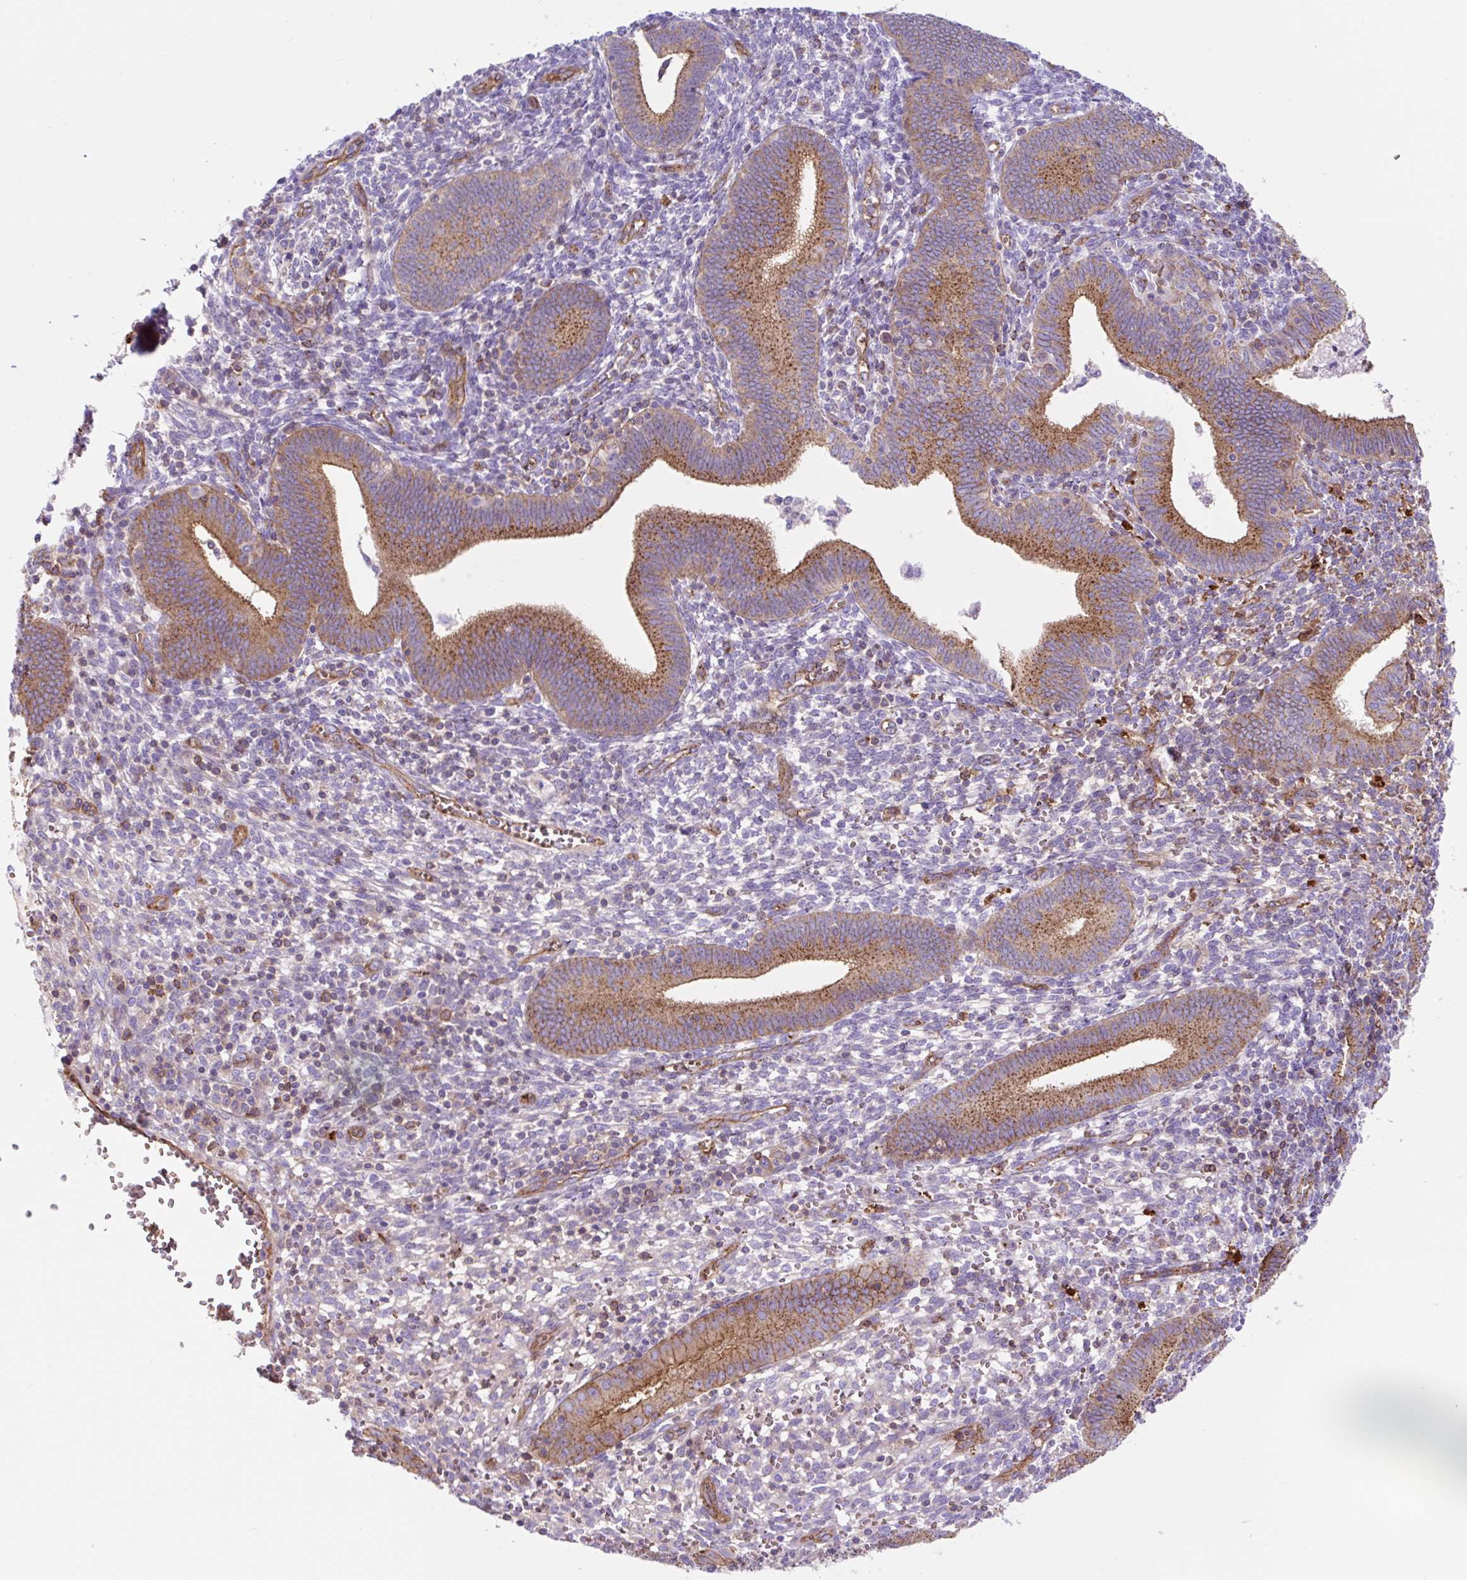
{"staining": {"intensity": "strong", "quantity": "<25%", "location": "cytoplasmic/membranous"}, "tissue": "endometrium", "cell_type": "Cells in endometrial stroma", "image_type": "normal", "snomed": [{"axis": "morphology", "description": "Normal tissue, NOS"}, {"axis": "topography", "description": "Endometrium"}], "caption": "About <25% of cells in endometrial stroma in normal human endometrium show strong cytoplasmic/membranous protein staining as visualized by brown immunohistochemical staining.", "gene": "HIP1R", "patient": {"sex": "female", "age": 41}}